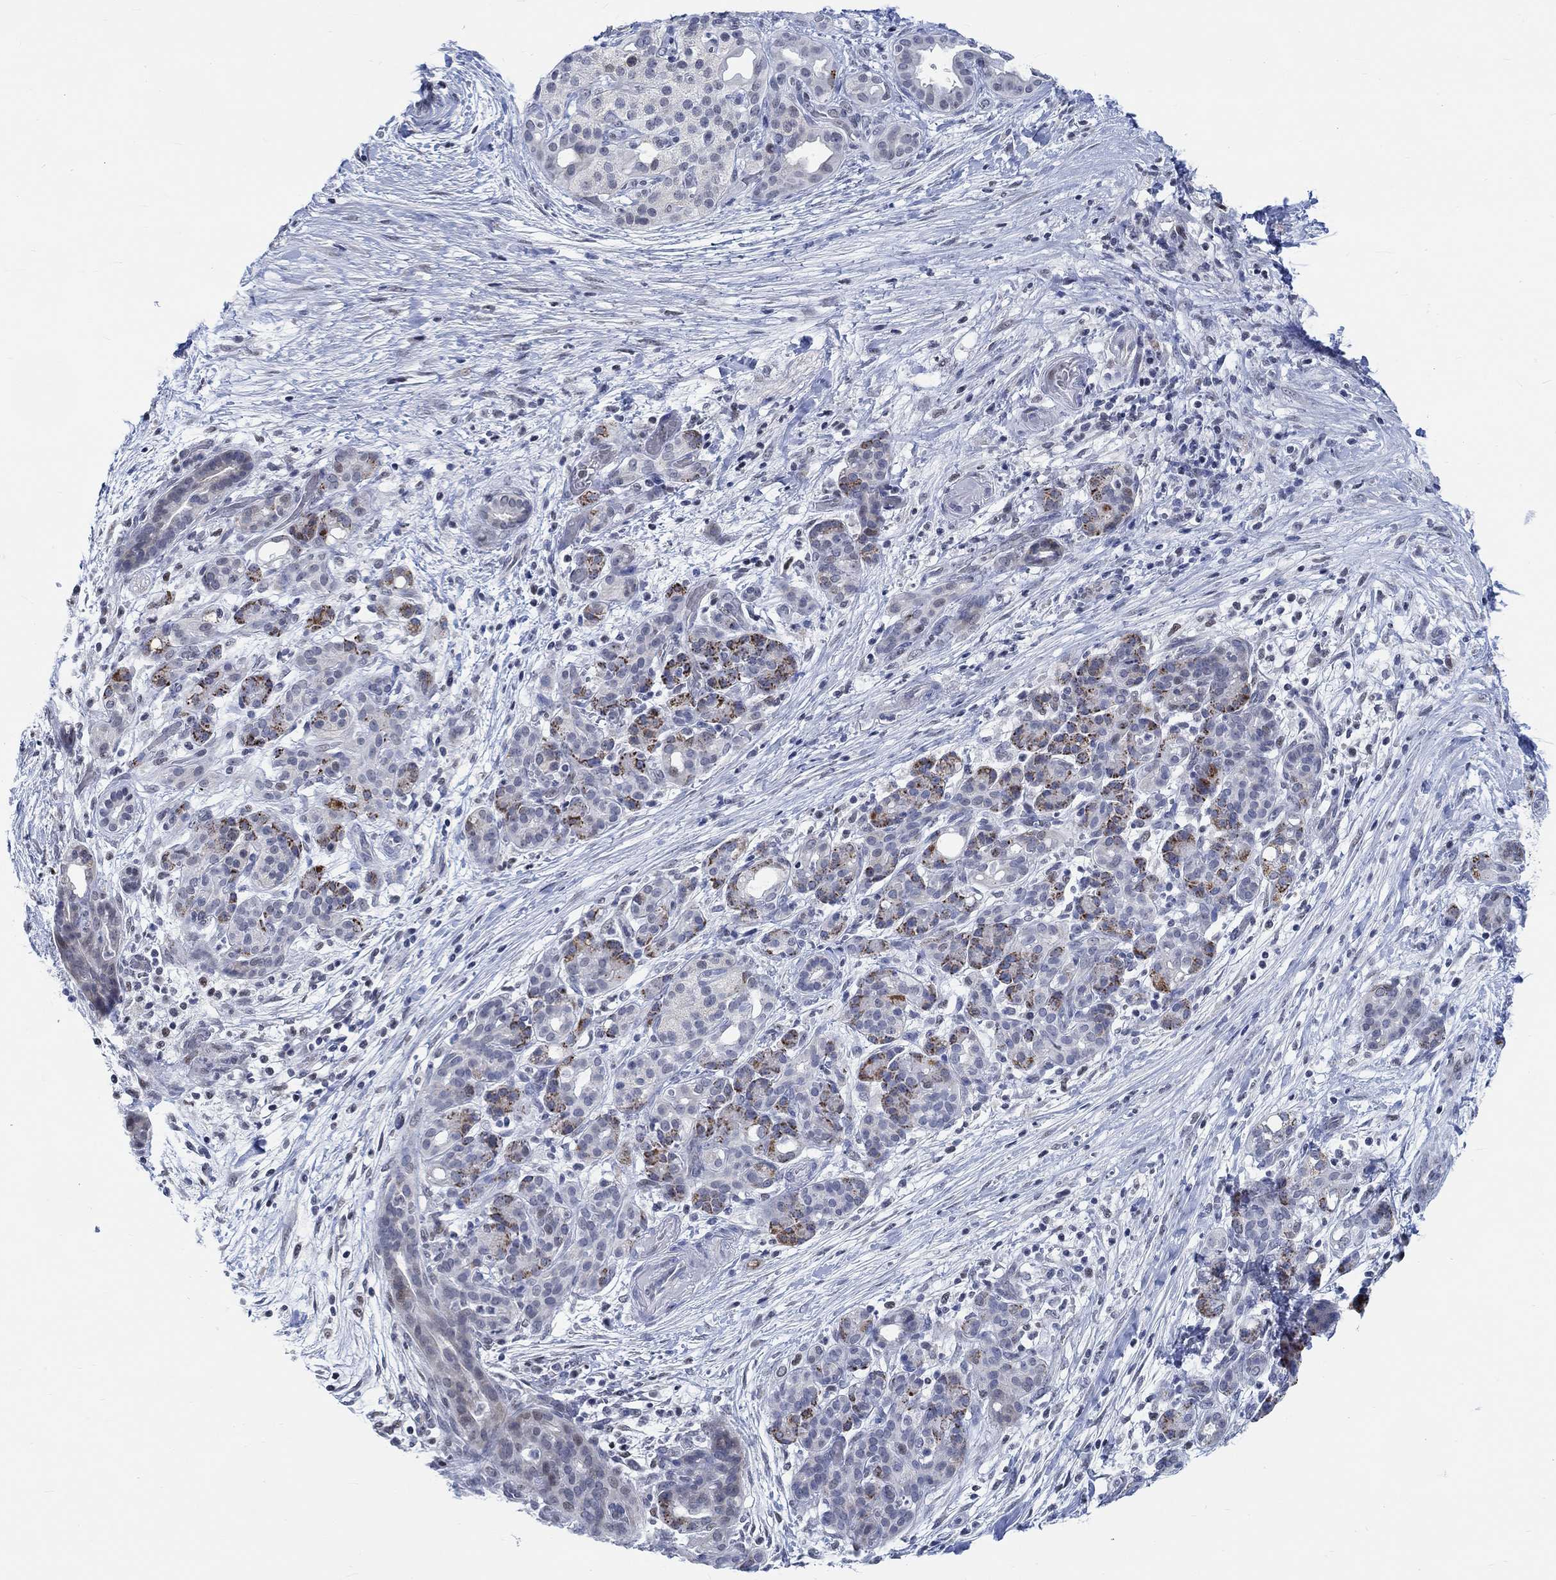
{"staining": {"intensity": "strong", "quantity": "<25%", "location": "cytoplasmic/membranous"}, "tissue": "pancreatic cancer", "cell_type": "Tumor cells", "image_type": "cancer", "snomed": [{"axis": "morphology", "description": "Adenocarcinoma, NOS"}, {"axis": "topography", "description": "Pancreas"}], "caption": "Strong cytoplasmic/membranous protein positivity is appreciated in about <25% of tumor cells in pancreatic cancer (adenocarcinoma).", "gene": "KCNH8", "patient": {"sex": "male", "age": 44}}